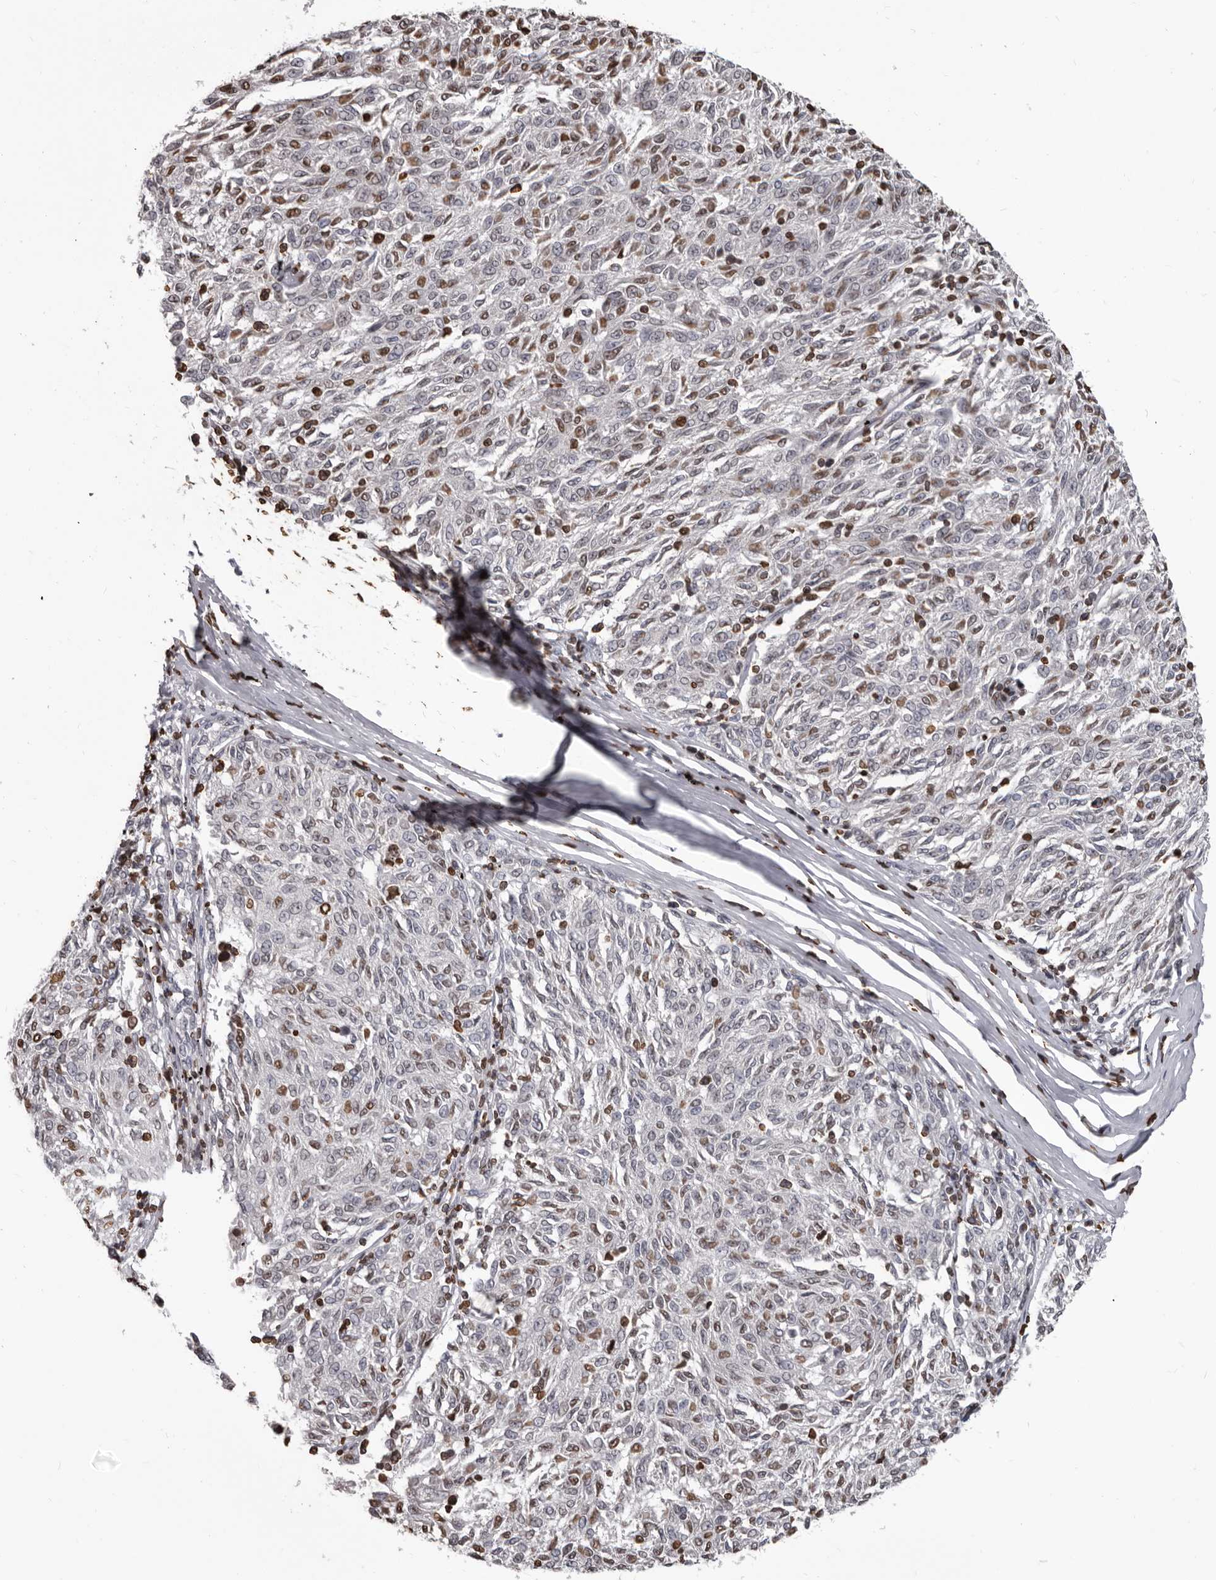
{"staining": {"intensity": "moderate", "quantity": "25%-75%", "location": "nuclear"}, "tissue": "melanoma", "cell_type": "Tumor cells", "image_type": "cancer", "snomed": [{"axis": "morphology", "description": "Malignant melanoma, NOS"}, {"axis": "topography", "description": "Skin"}], "caption": "Human melanoma stained with a brown dye shows moderate nuclear positive expression in about 25%-75% of tumor cells.", "gene": "AHR", "patient": {"sex": "female", "age": 72}}